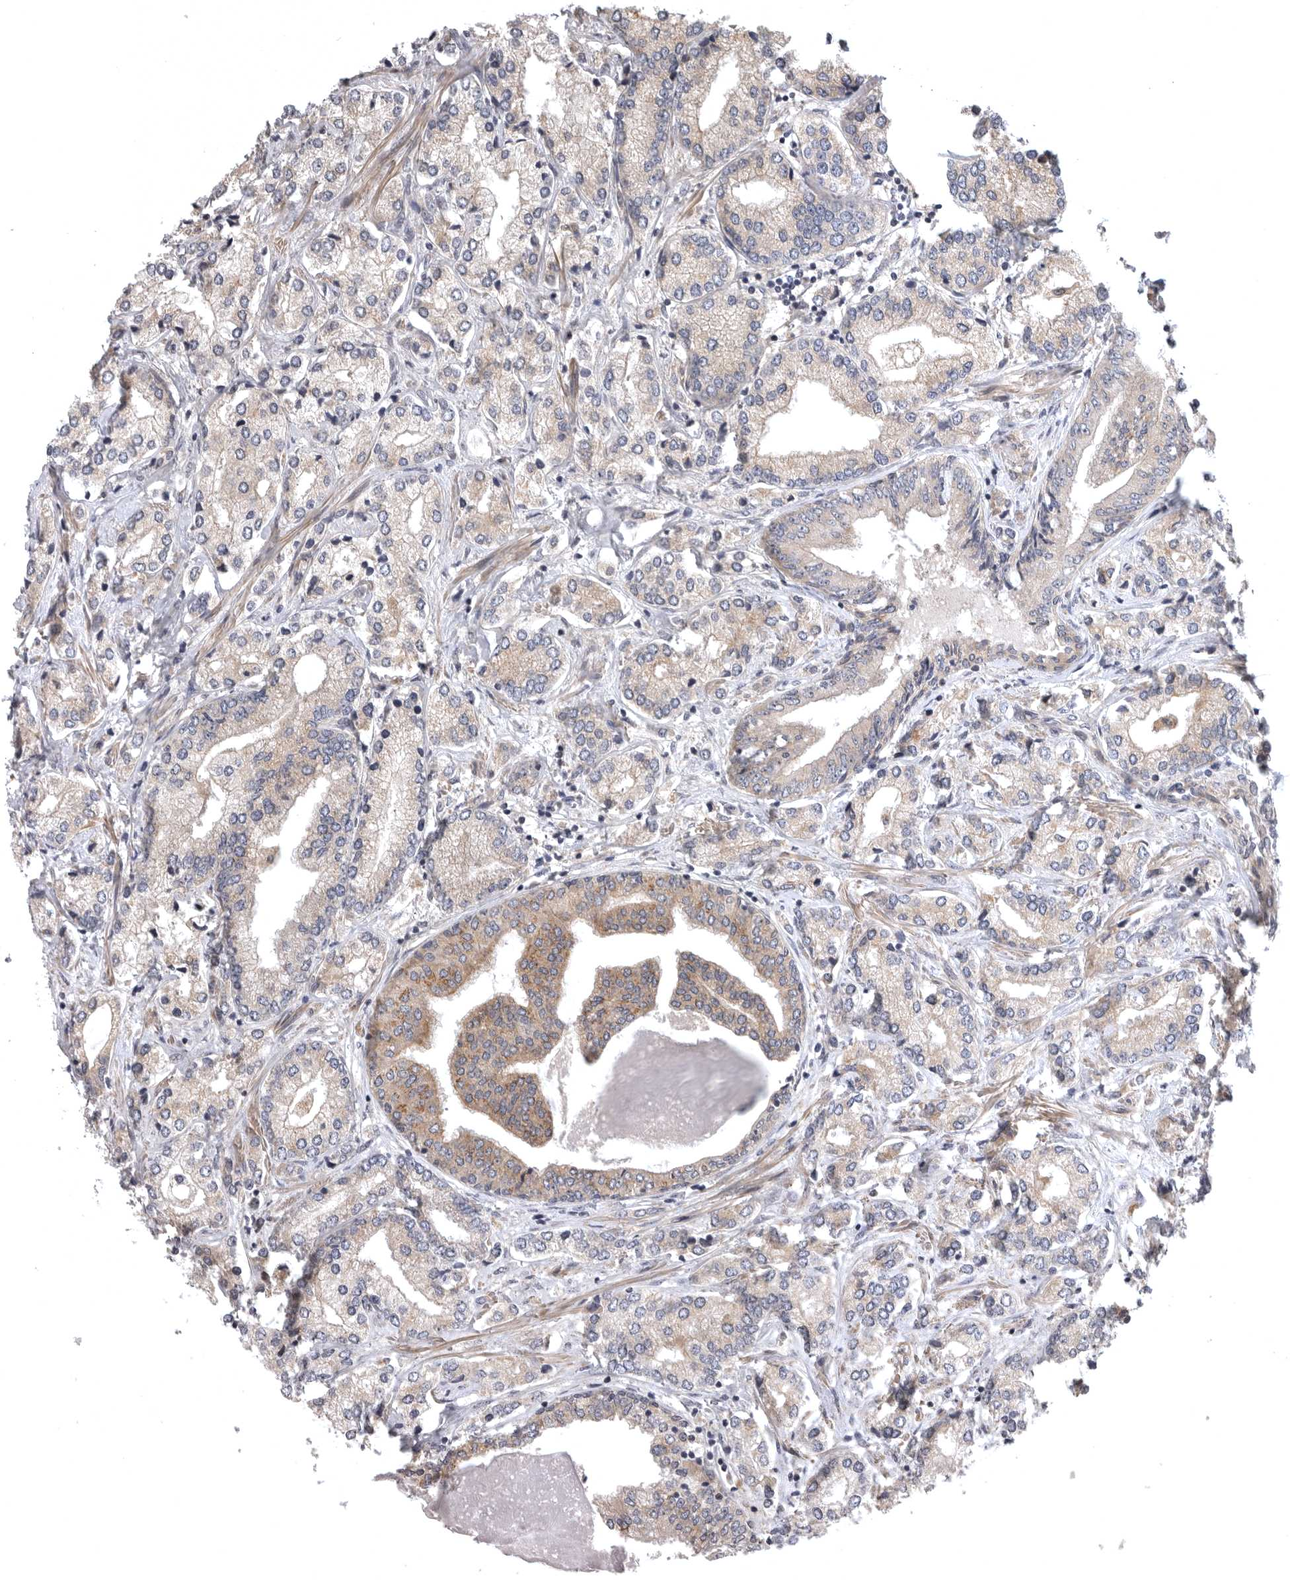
{"staining": {"intensity": "weak", "quantity": "<25%", "location": "cytoplasmic/membranous"}, "tissue": "prostate cancer", "cell_type": "Tumor cells", "image_type": "cancer", "snomed": [{"axis": "morphology", "description": "Adenocarcinoma, High grade"}, {"axis": "topography", "description": "Prostate"}], "caption": "A micrograph of human prostate cancer (high-grade adenocarcinoma) is negative for staining in tumor cells.", "gene": "CUEDC1", "patient": {"sex": "male", "age": 66}}